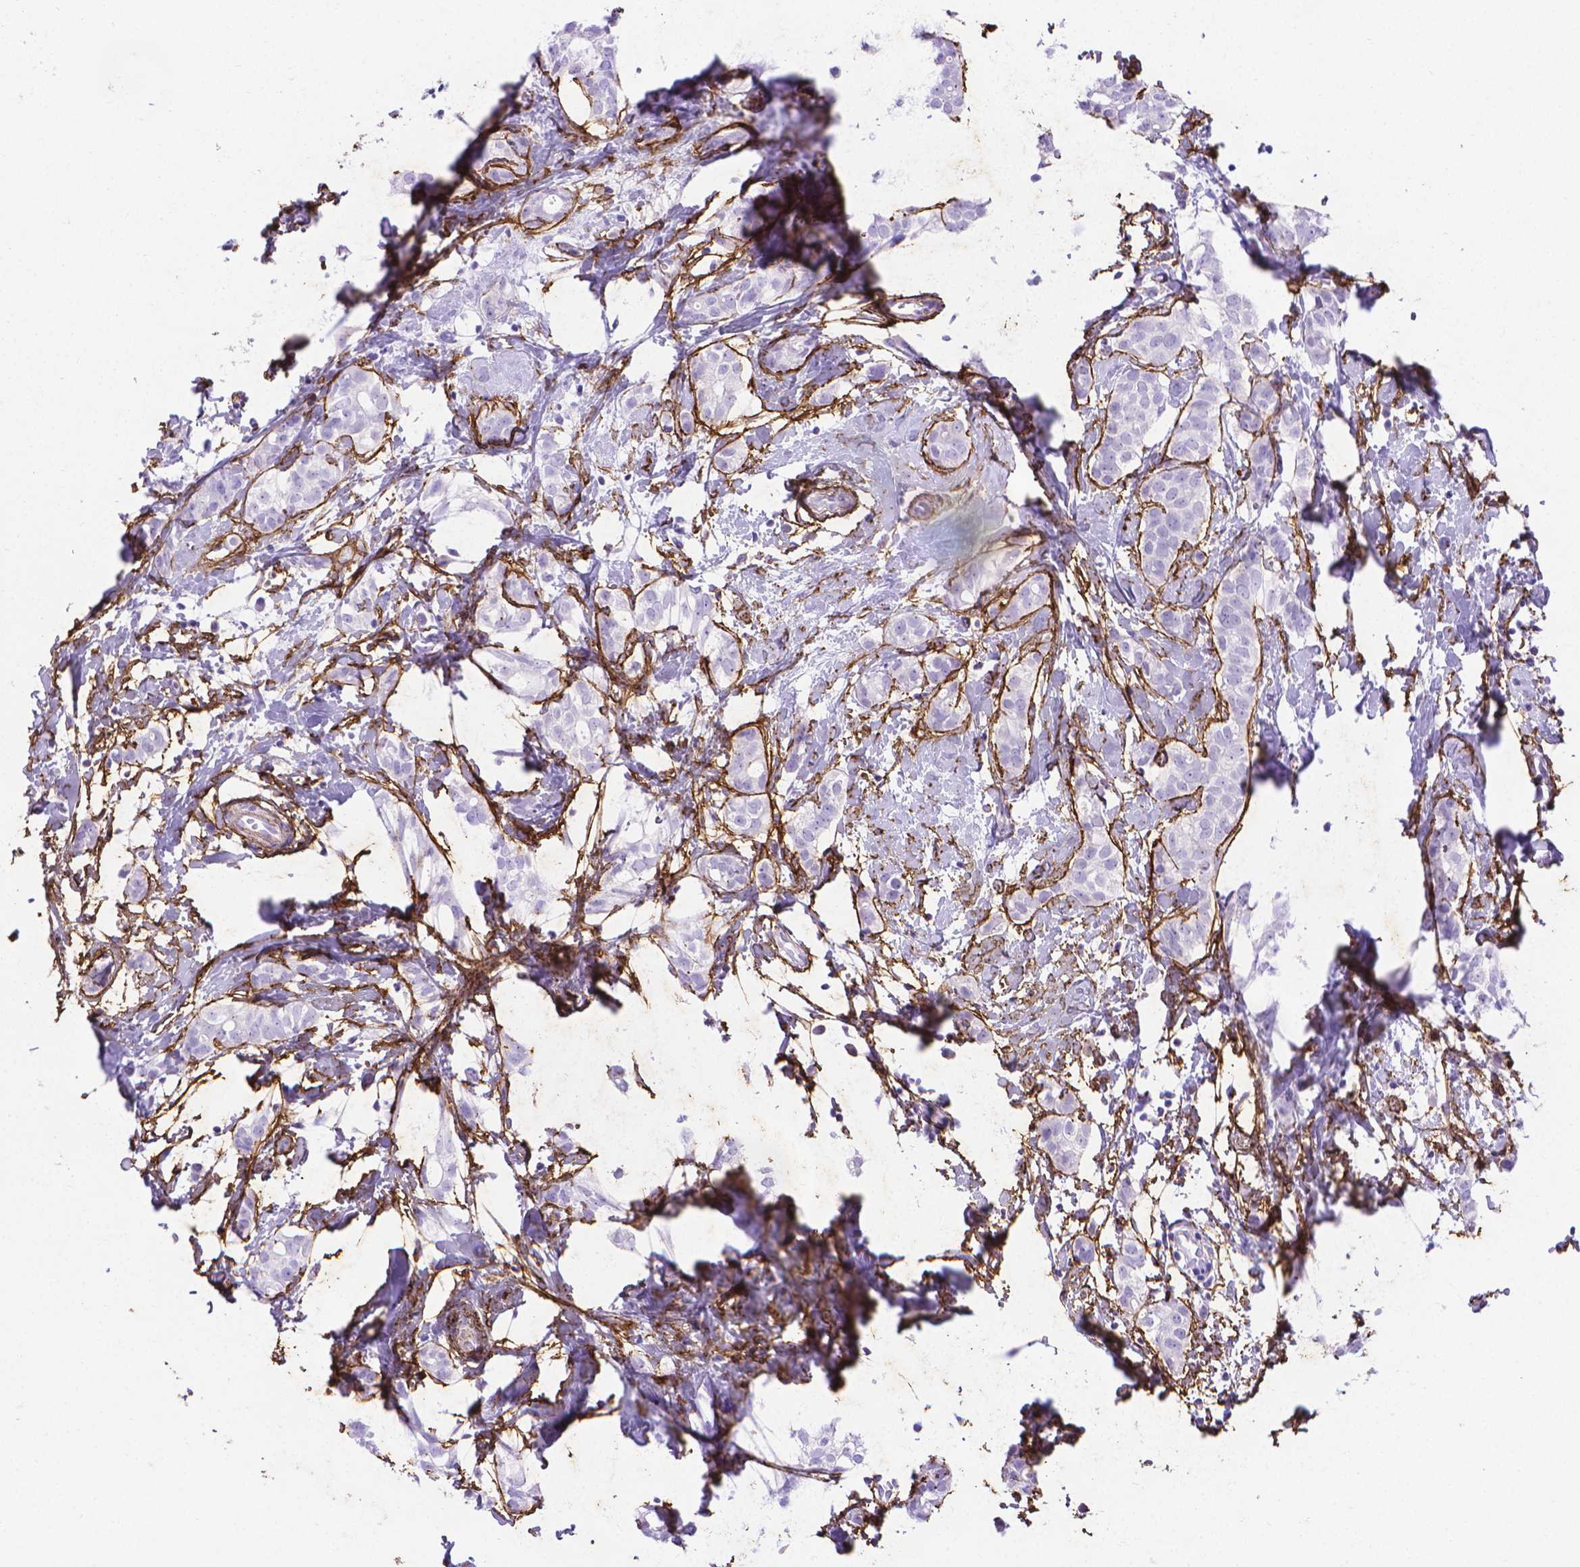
{"staining": {"intensity": "negative", "quantity": "none", "location": "none"}, "tissue": "breast cancer", "cell_type": "Tumor cells", "image_type": "cancer", "snomed": [{"axis": "morphology", "description": "Duct carcinoma"}, {"axis": "topography", "description": "Breast"}], "caption": "IHC of human breast invasive ductal carcinoma shows no staining in tumor cells.", "gene": "MFAP2", "patient": {"sex": "female", "age": 40}}